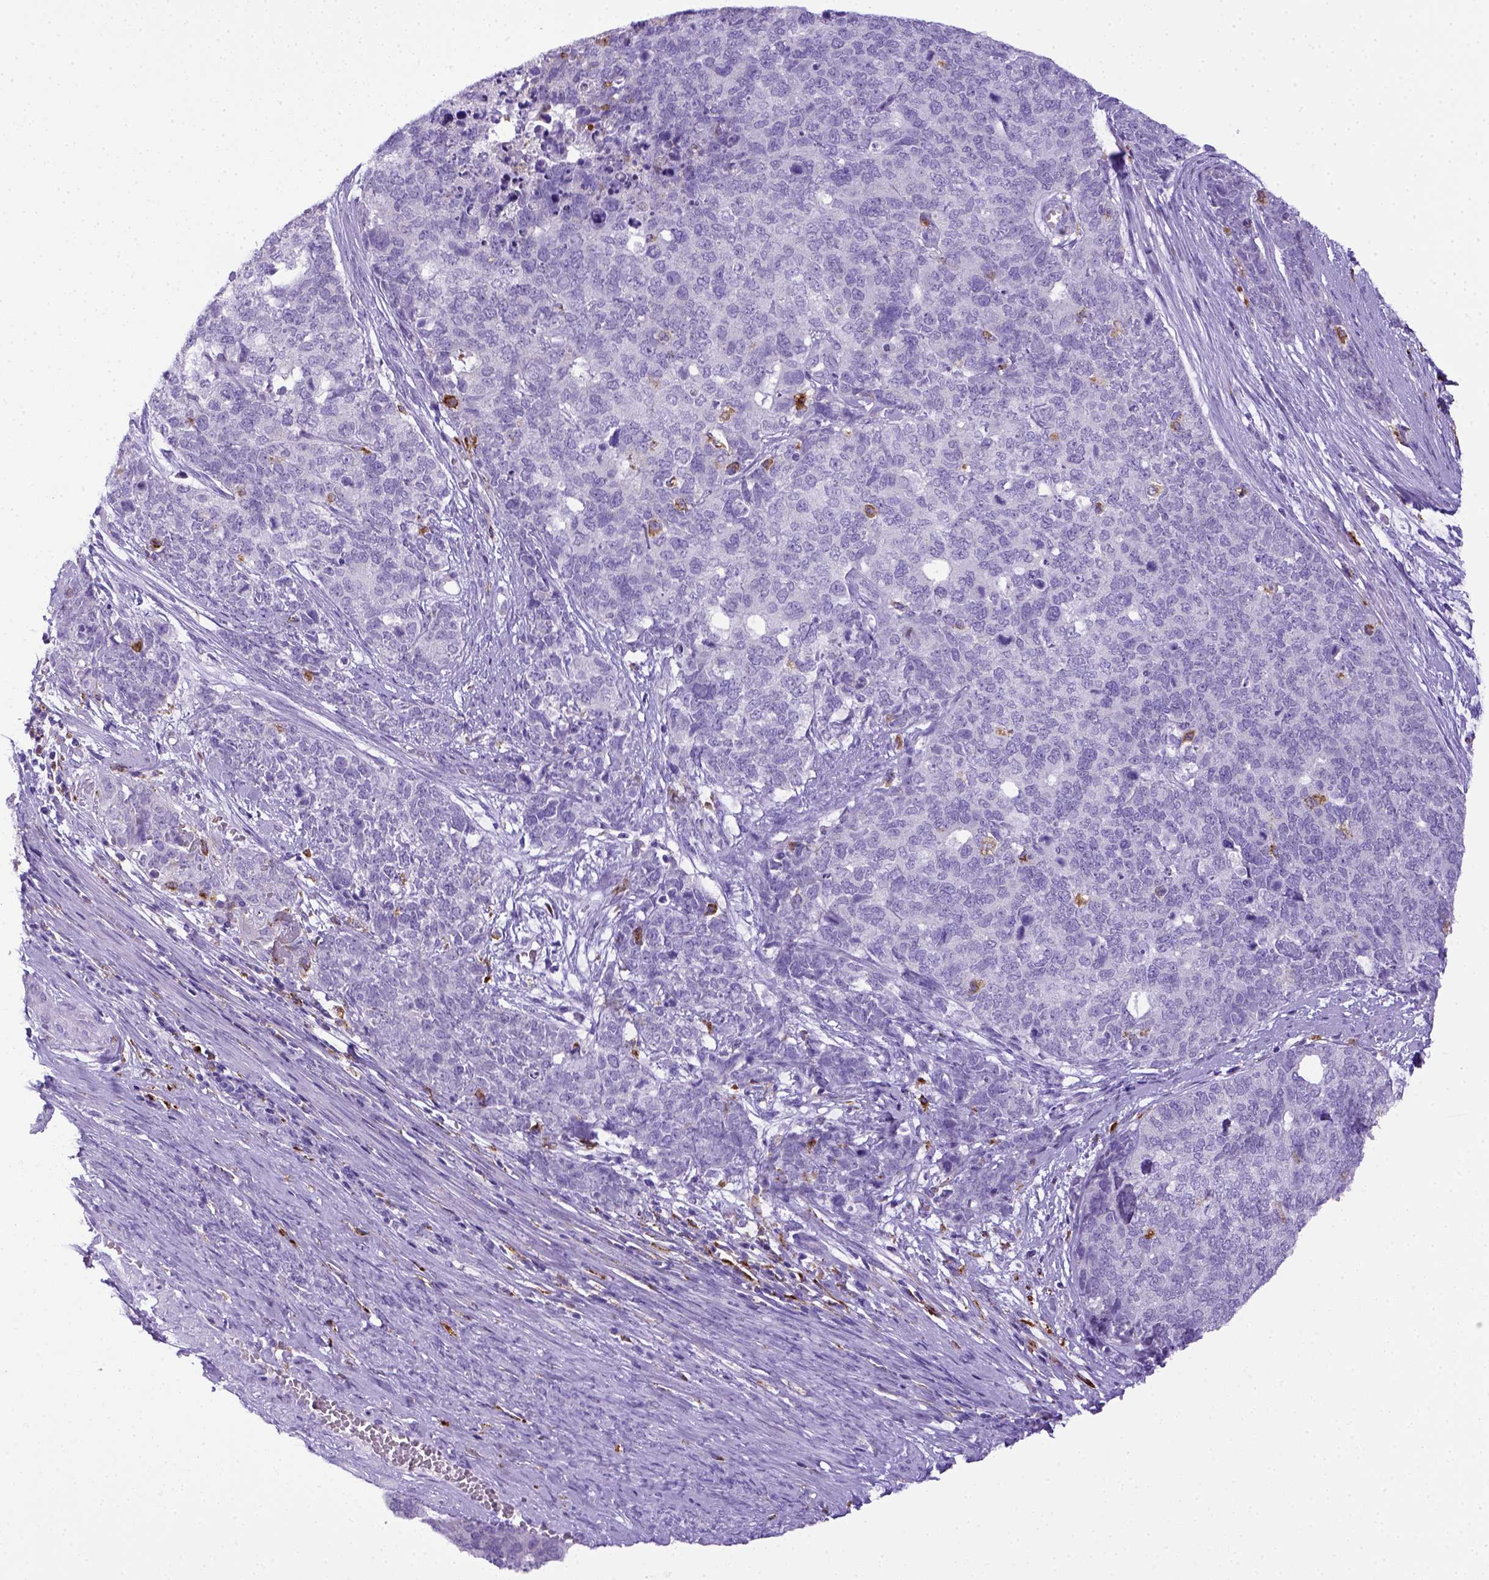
{"staining": {"intensity": "negative", "quantity": "none", "location": "none"}, "tissue": "cervical cancer", "cell_type": "Tumor cells", "image_type": "cancer", "snomed": [{"axis": "morphology", "description": "Squamous cell carcinoma, NOS"}, {"axis": "topography", "description": "Cervix"}], "caption": "This is a image of immunohistochemistry (IHC) staining of cervical cancer, which shows no expression in tumor cells.", "gene": "CD68", "patient": {"sex": "female", "age": 63}}